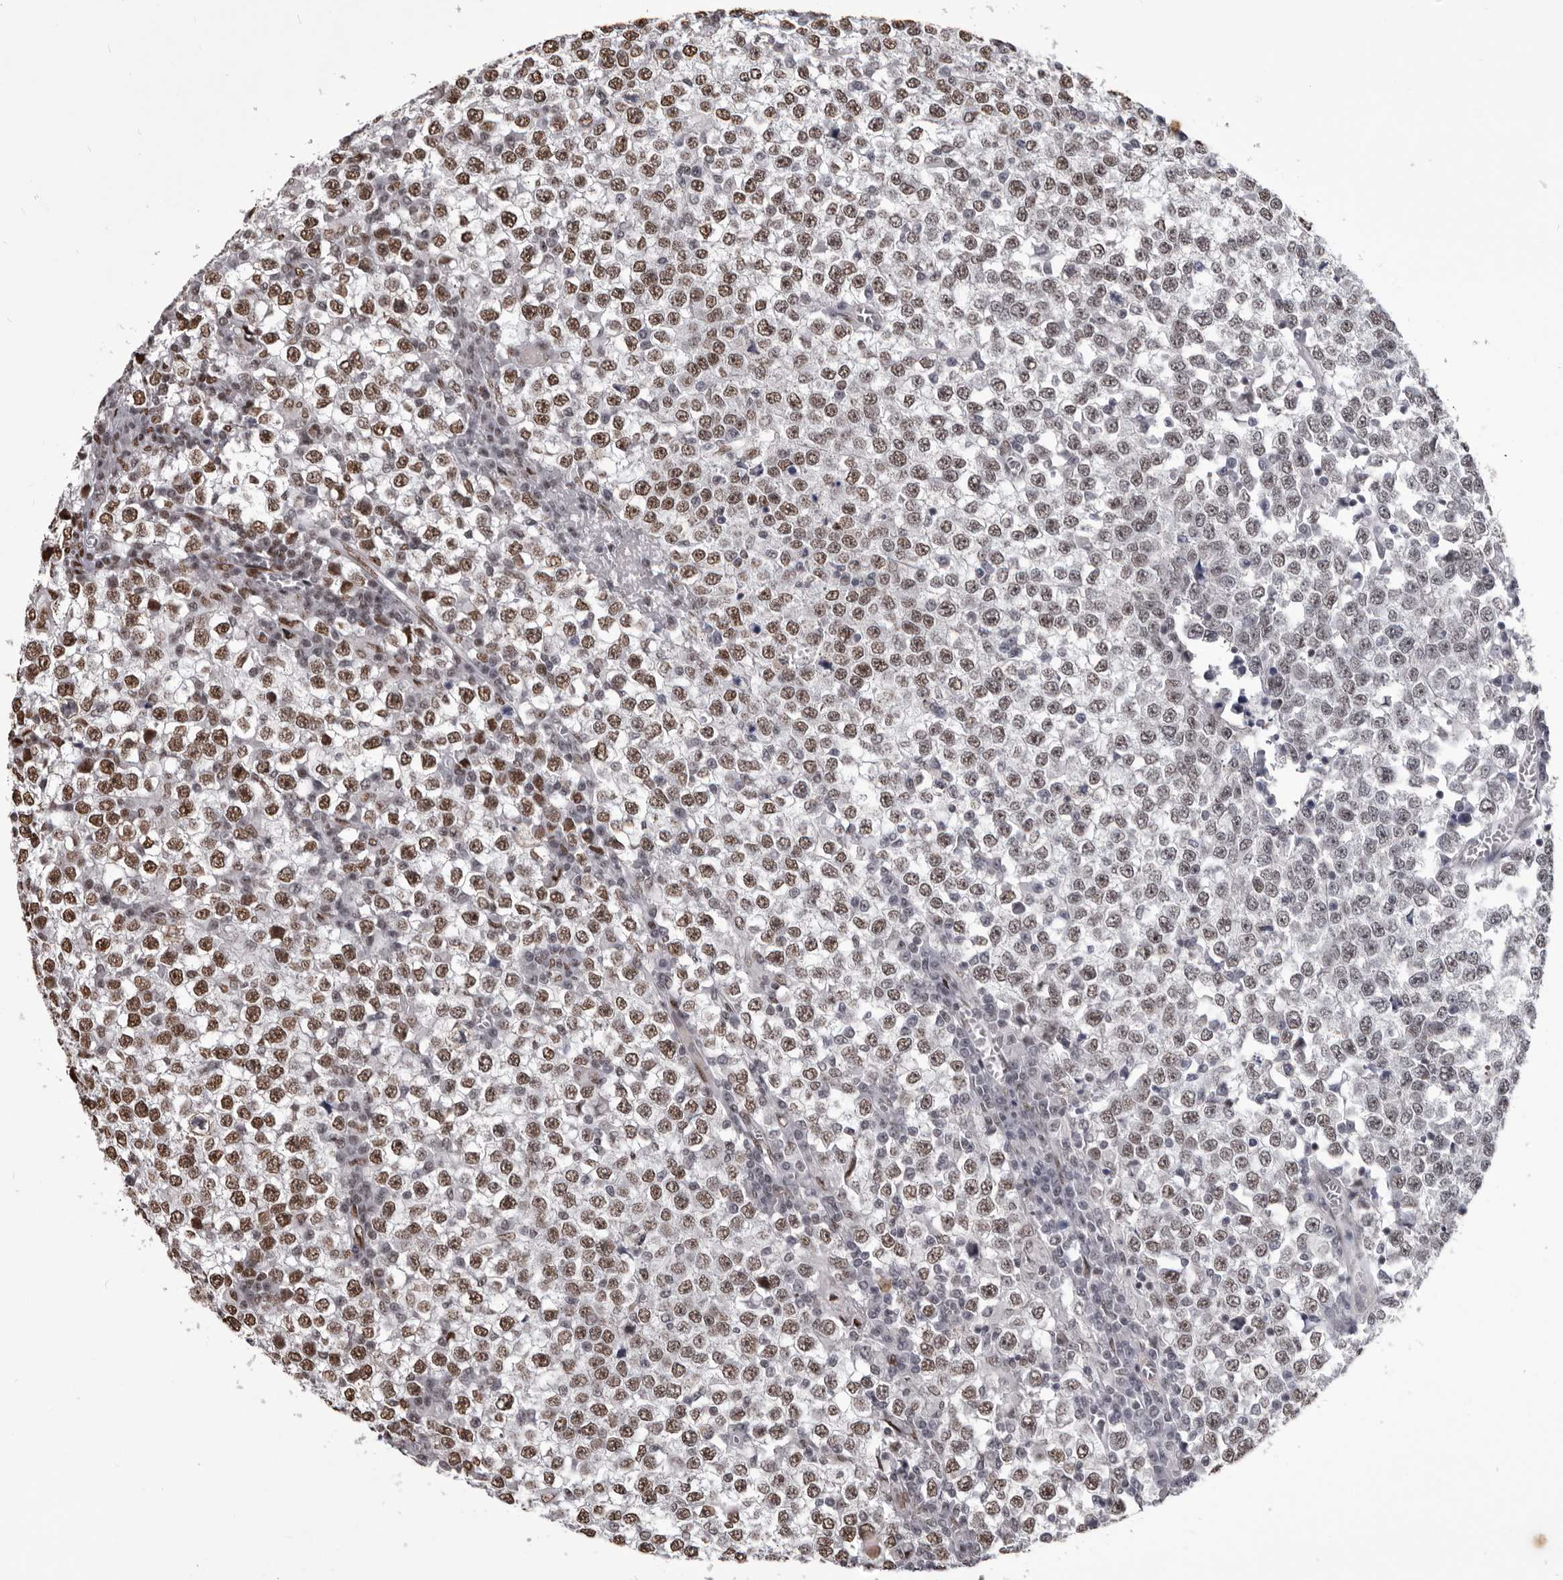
{"staining": {"intensity": "moderate", "quantity": ">75%", "location": "nuclear"}, "tissue": "testis cancer", "cell_type": "Tumor cells", "image_type": "cancer", "snomed": [{"axis": "morphology", "description": "Seminoma, NOS"}, {"axis": "topography", "description": "Testis"}], "caption": "Testis cancer (seminoma) stained for a protein displays moderate nuclear positivity in tumor cells.", "gene": "NUMA1", "patient": {"sex": "male", "age": 65}}